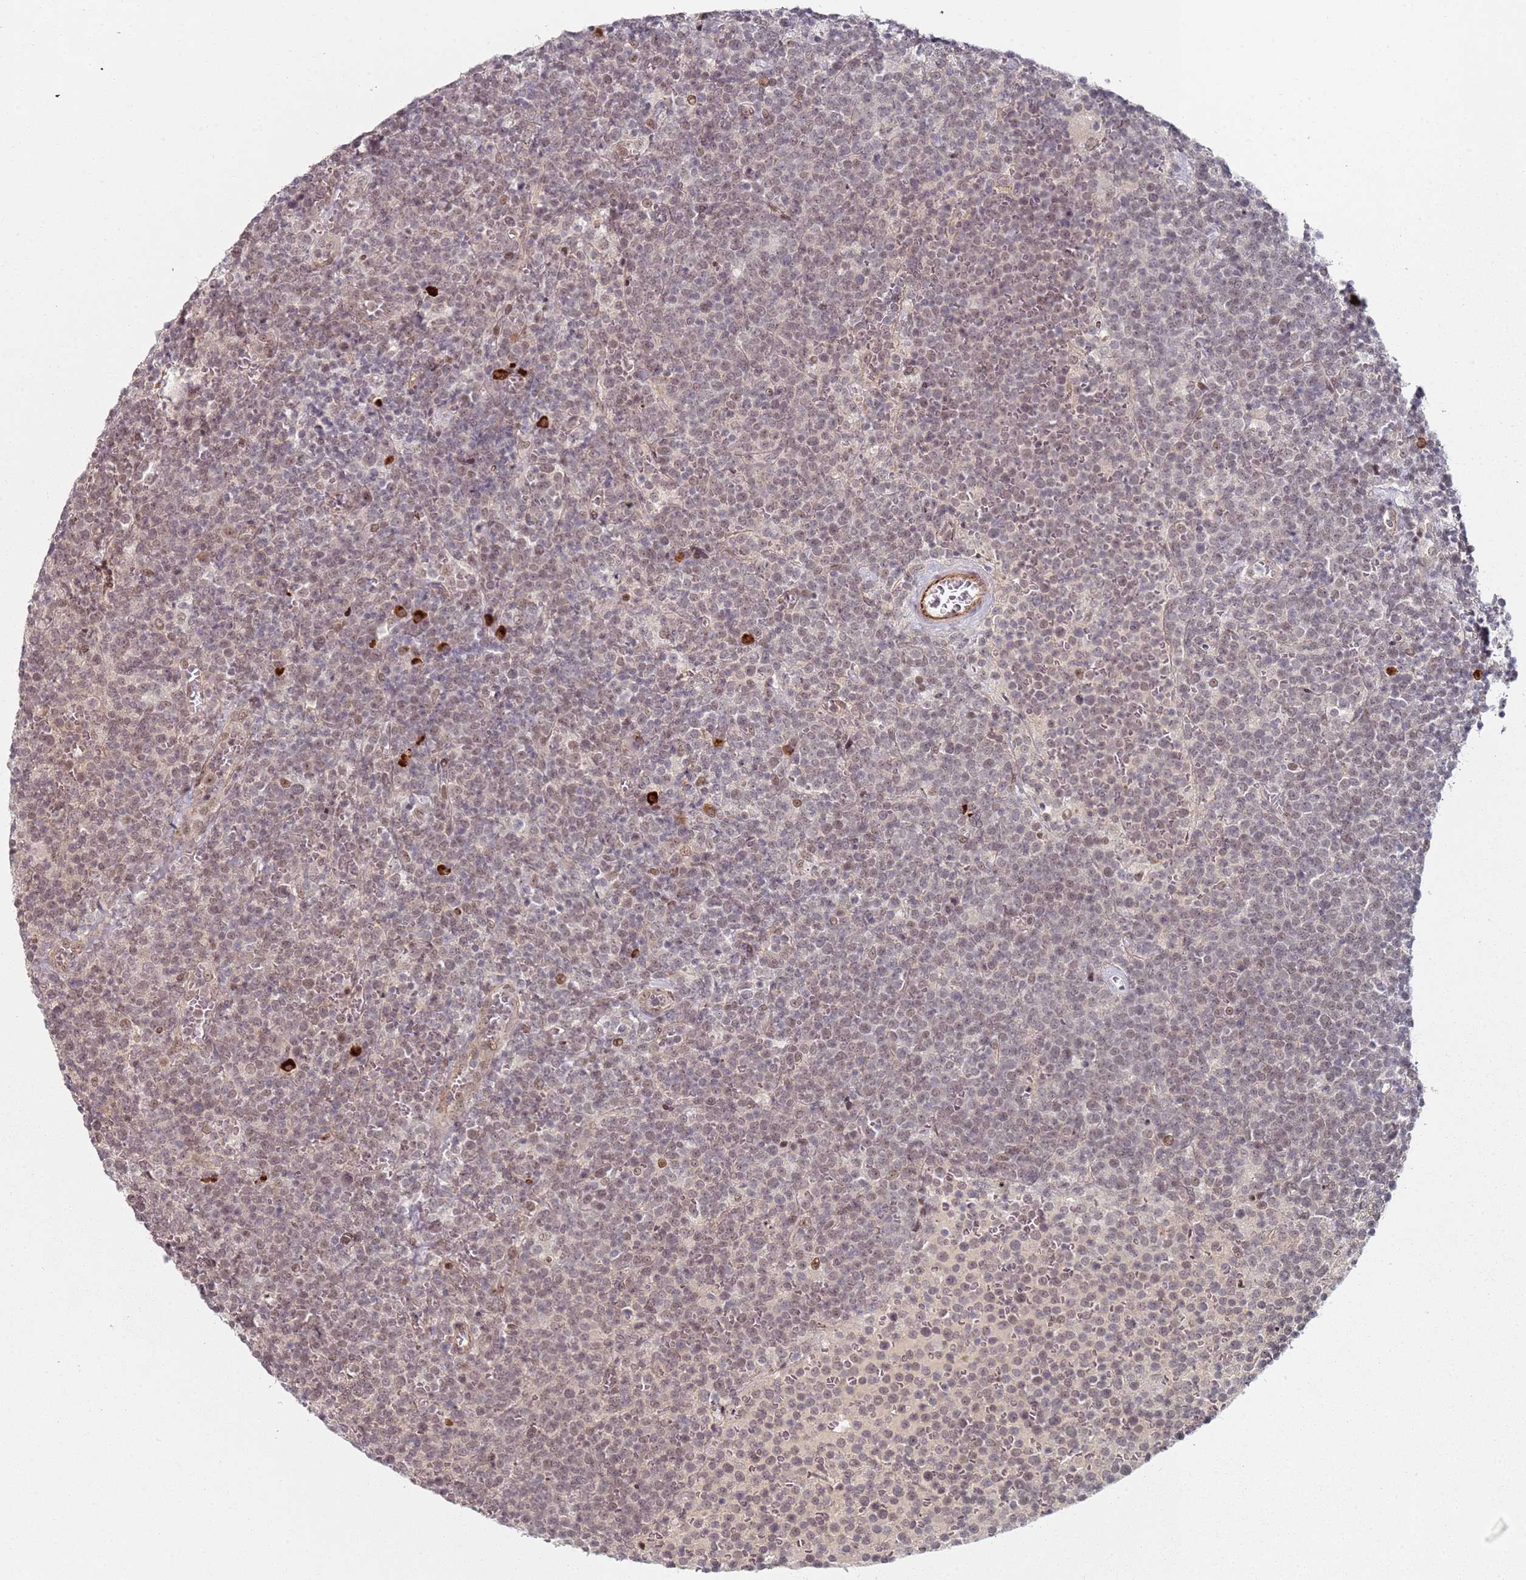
{"staining": {"intensity": "weak", "quantity": ">75%", "location": "nuclear"}, "tissue": "lymphoma", "cell_type": "Tumor cells", "image_type": "cancer", "snomed": [{"axis": "morphology", "description": "Malignant lymphoma, non-Hodgkin's type, High grade"}, {"axis": "topography", "description": "Lymph node"}], "caption": "Brown immunohistochemical staining in human lymphoma reveals weak nuclear staining in approximately >75% of tumor cells.", "gene": "ATF6B", "patient": {"sex": "male", "age": 61}}